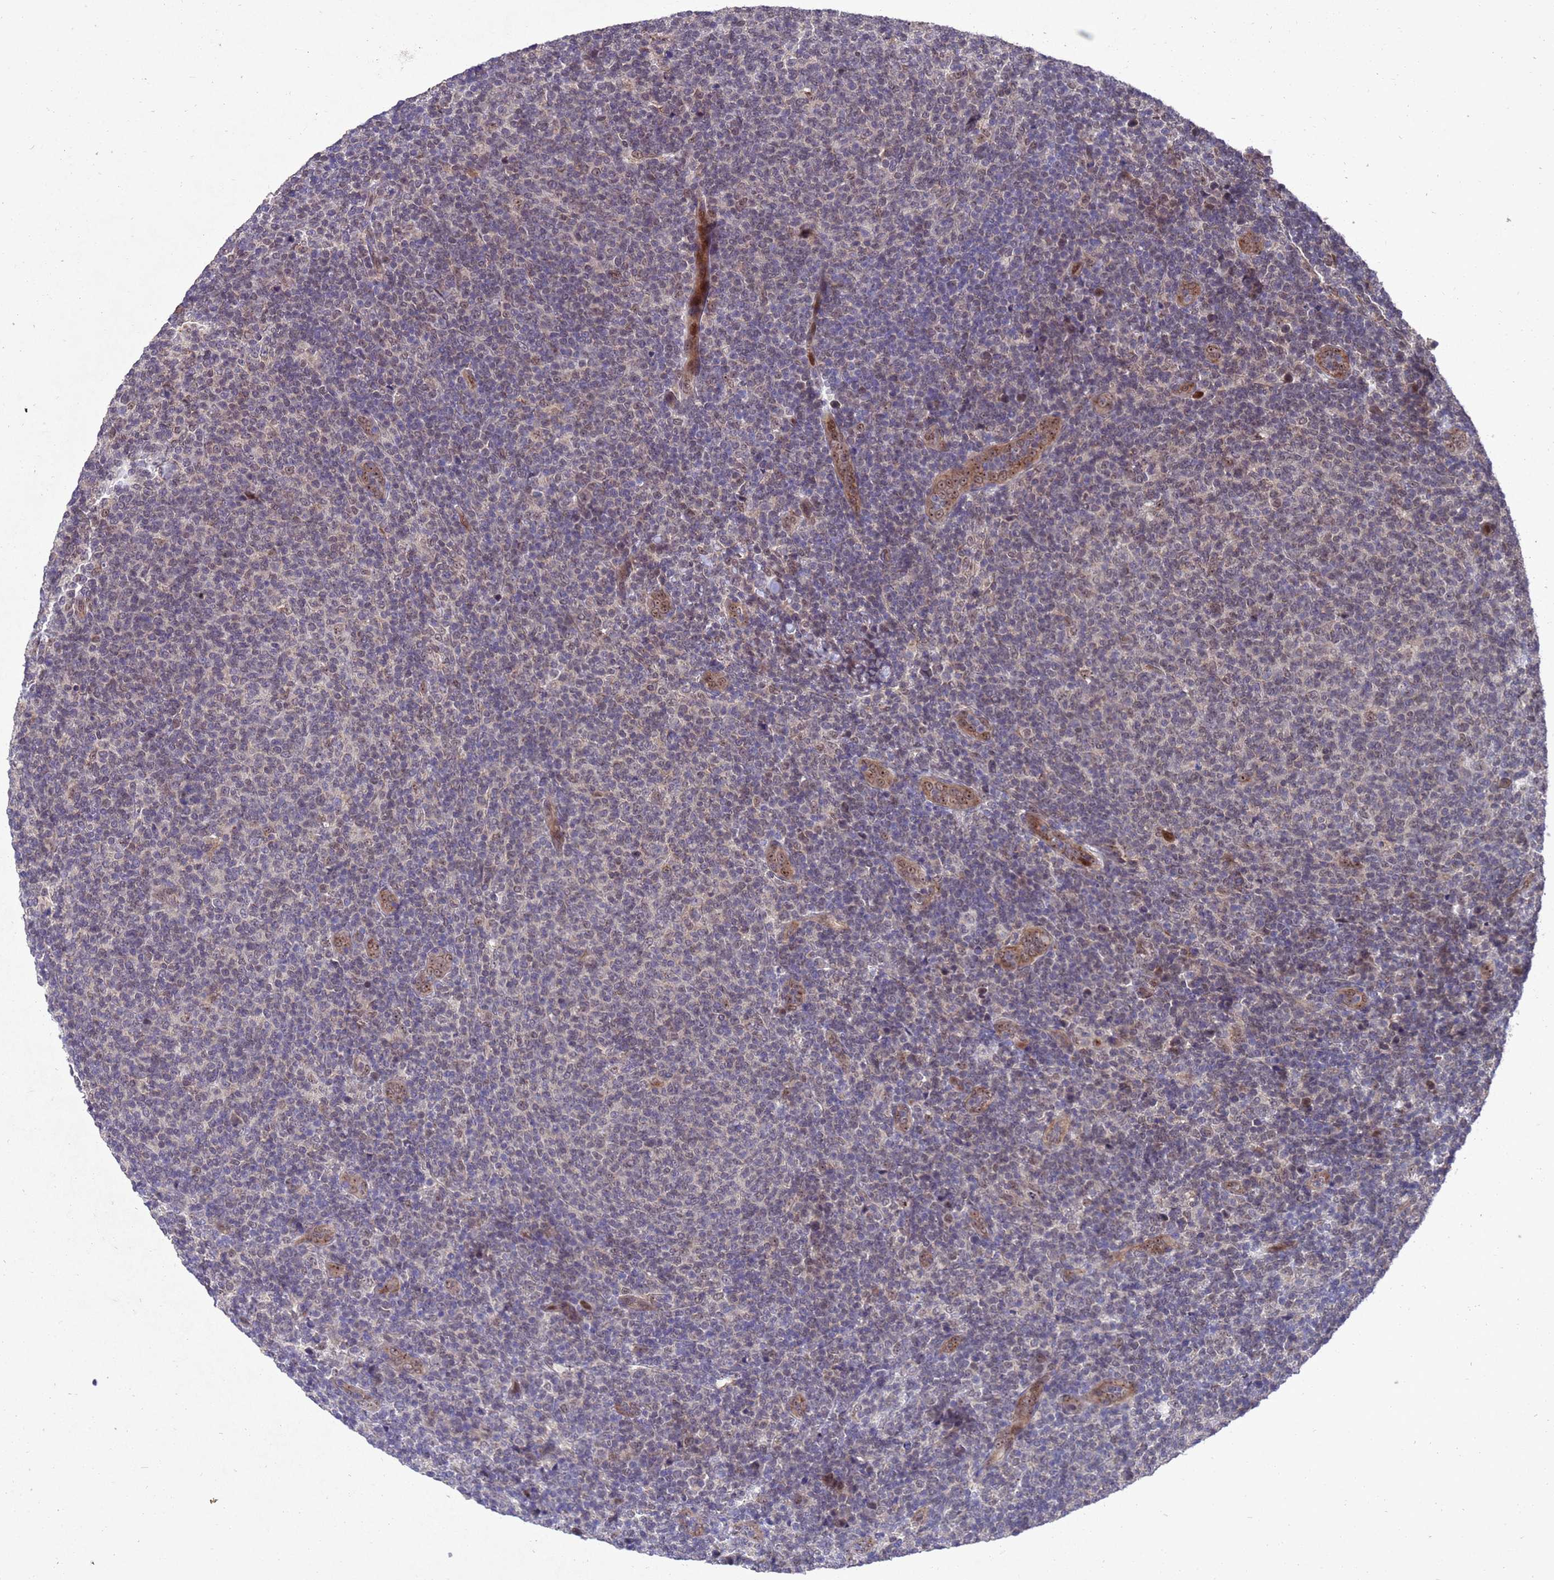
{"staining": {"intensity": "moderate", "quantity": "<25%", "location": "nuclear"}, "tissue": "lymphoma", "cell_type": "Tumor cells", "image_type": "cancer", "snomed": [{"axis": "morphology", "description": "Malignant lymphoma, non-Hodgkin's type, Low grade"}, {"axis": "topography", "description": "Lymph node"}], "caption": "Human low-grade malignant lymphoma, non-Hodgkin's type stained with a protein marker shows moderate staining in tumor cells.", "gene": "TBK1", "patient": {"sex": "male", "age": 66}}